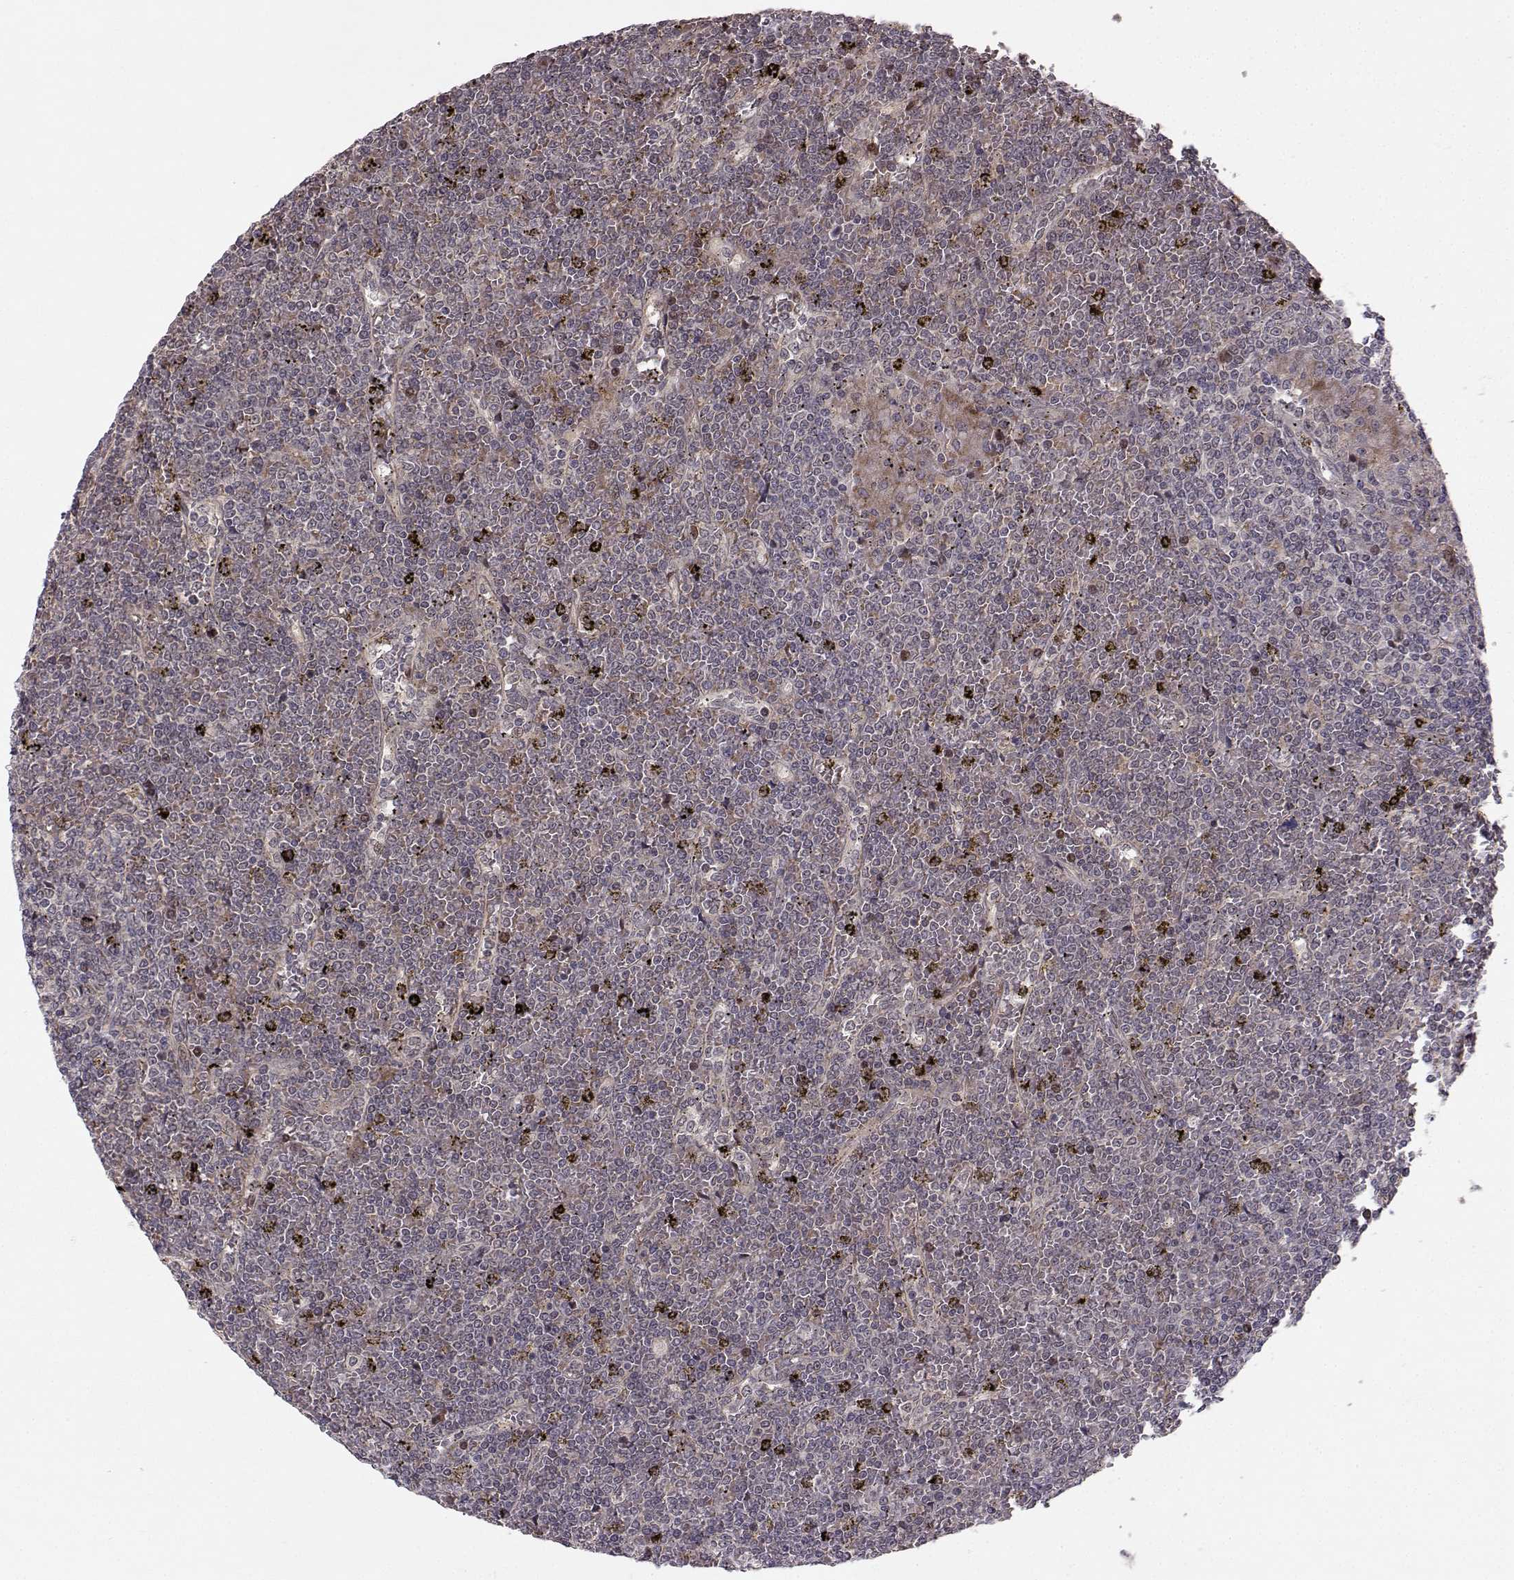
{"staining": {"intensity": "negative", "quantity": "none", "location": "none"}, "tissue": "lymphoma", "cell_type": "Tumor cells", "image_type": "cancer", "snomed": [{"axis": "morphology", "description": "Malignant lymphoma, non-Hodgkin's type, Low grade"}, {"axis": "topography", "description": "Spleen"}], "caption": "Lymphoma was stained to show a protein in brown. There is no significant staining in tumor cells. The staining was performed using DAB (3,3'-diaminobenzidine) to visualize the protein expression in brown, while the nuclei were stained in blue with hematoxylin (Magnification: 20x).", "gene": "APC", "patient": {"sex": "female", "age": 19}}